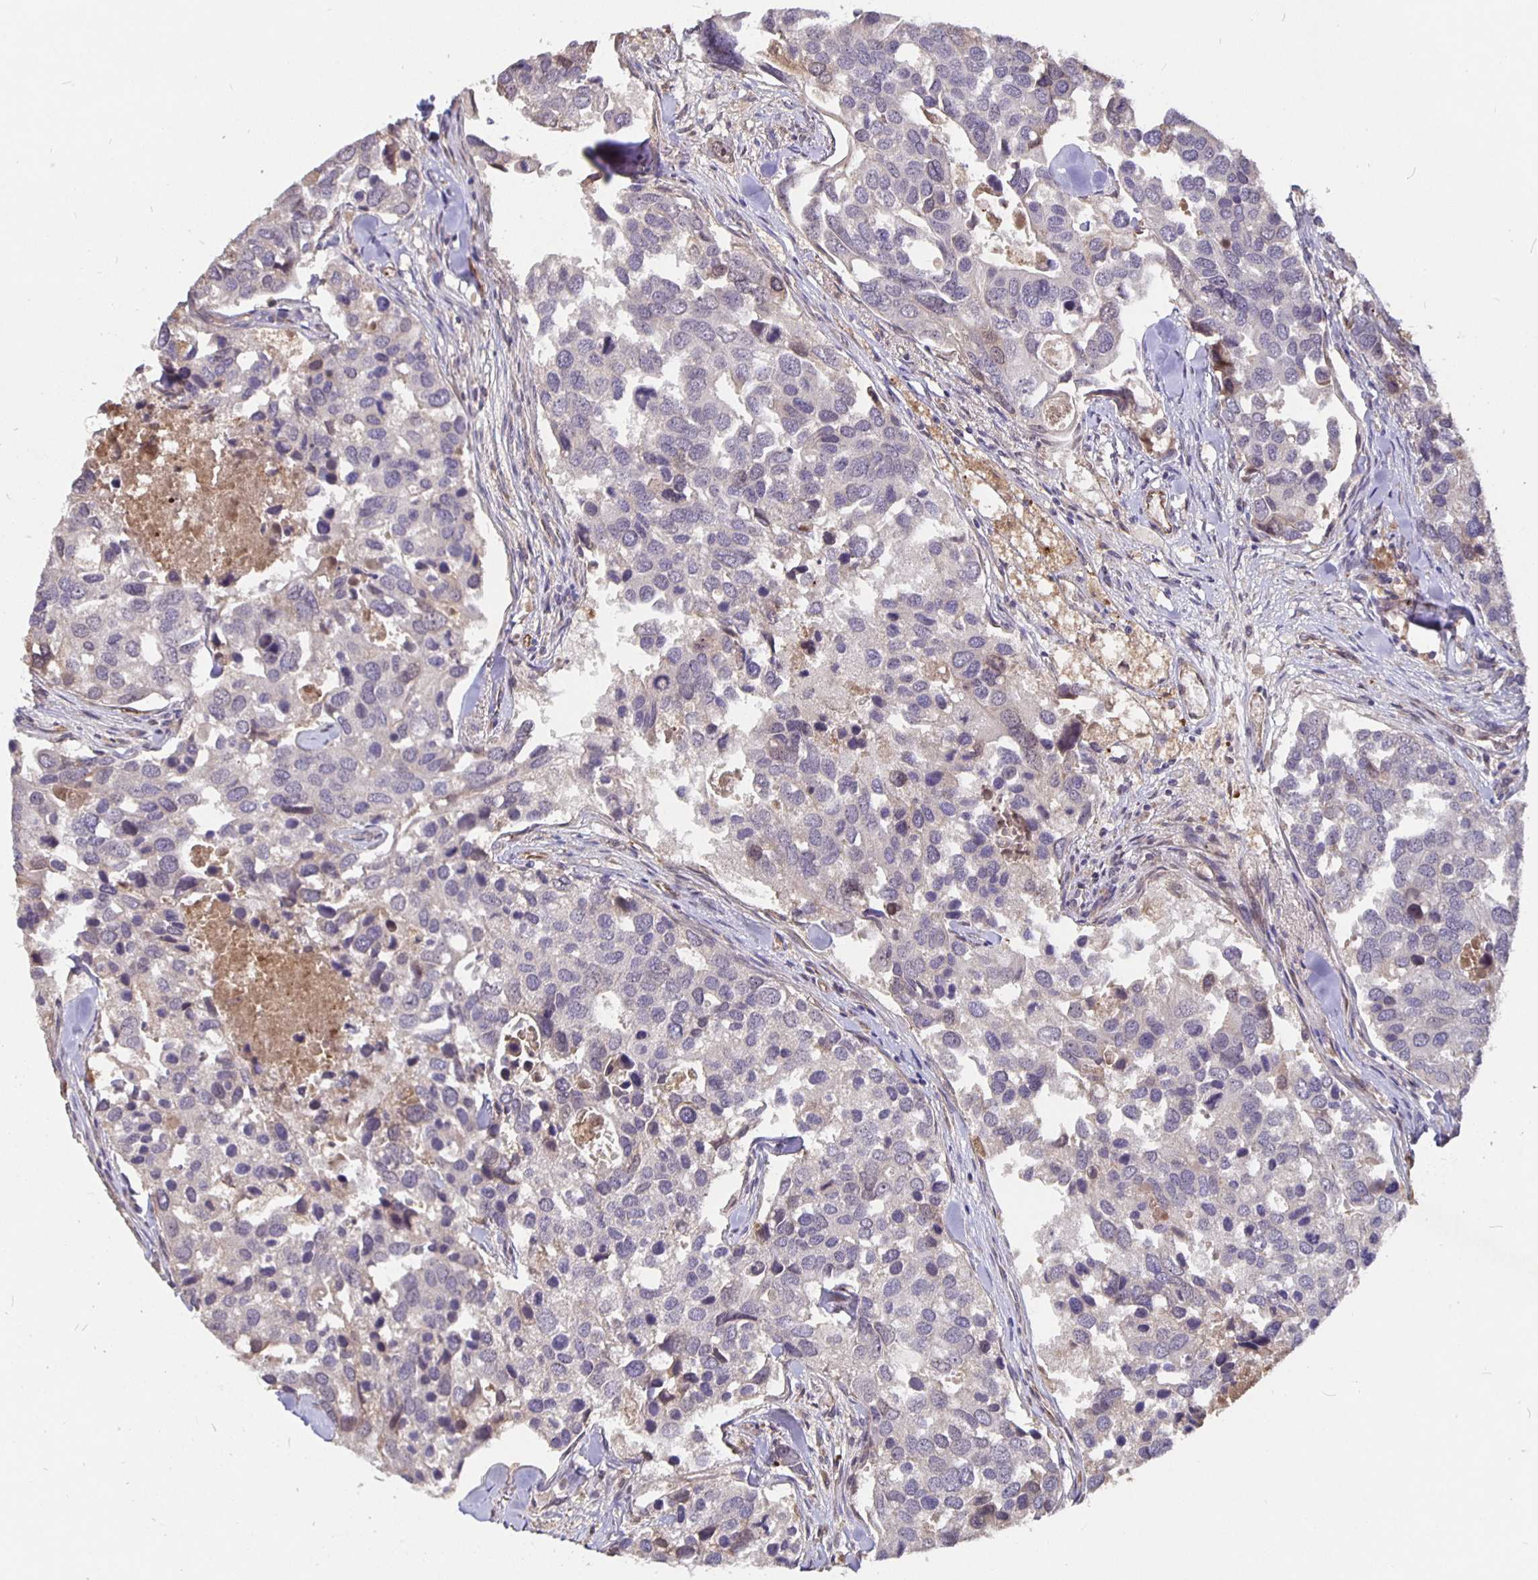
{"staining": {"intensity": "negative", "quantity": "none", "location": "none"}, "tissue": "breast cancer", "cell_type": "Tumor cells", "image_type": "cancer", "snomed": [{"axis": "morphology", "description": "Duct carcinoma"}, {"axis": "topography", "description": "Breast"}], "caption": "High magnification brightfield microscopy of breast invasive ductal carcinoma stained with DAB (brown) and counterstained with hematoxylin (blue): tumor cells show no significant positivity. The staining is performed using DAB brown chromogen with nuclei counter-stained in using hematoxylin.", "gene": "NOG", "patient": {"sex": "female", "age": 83}}